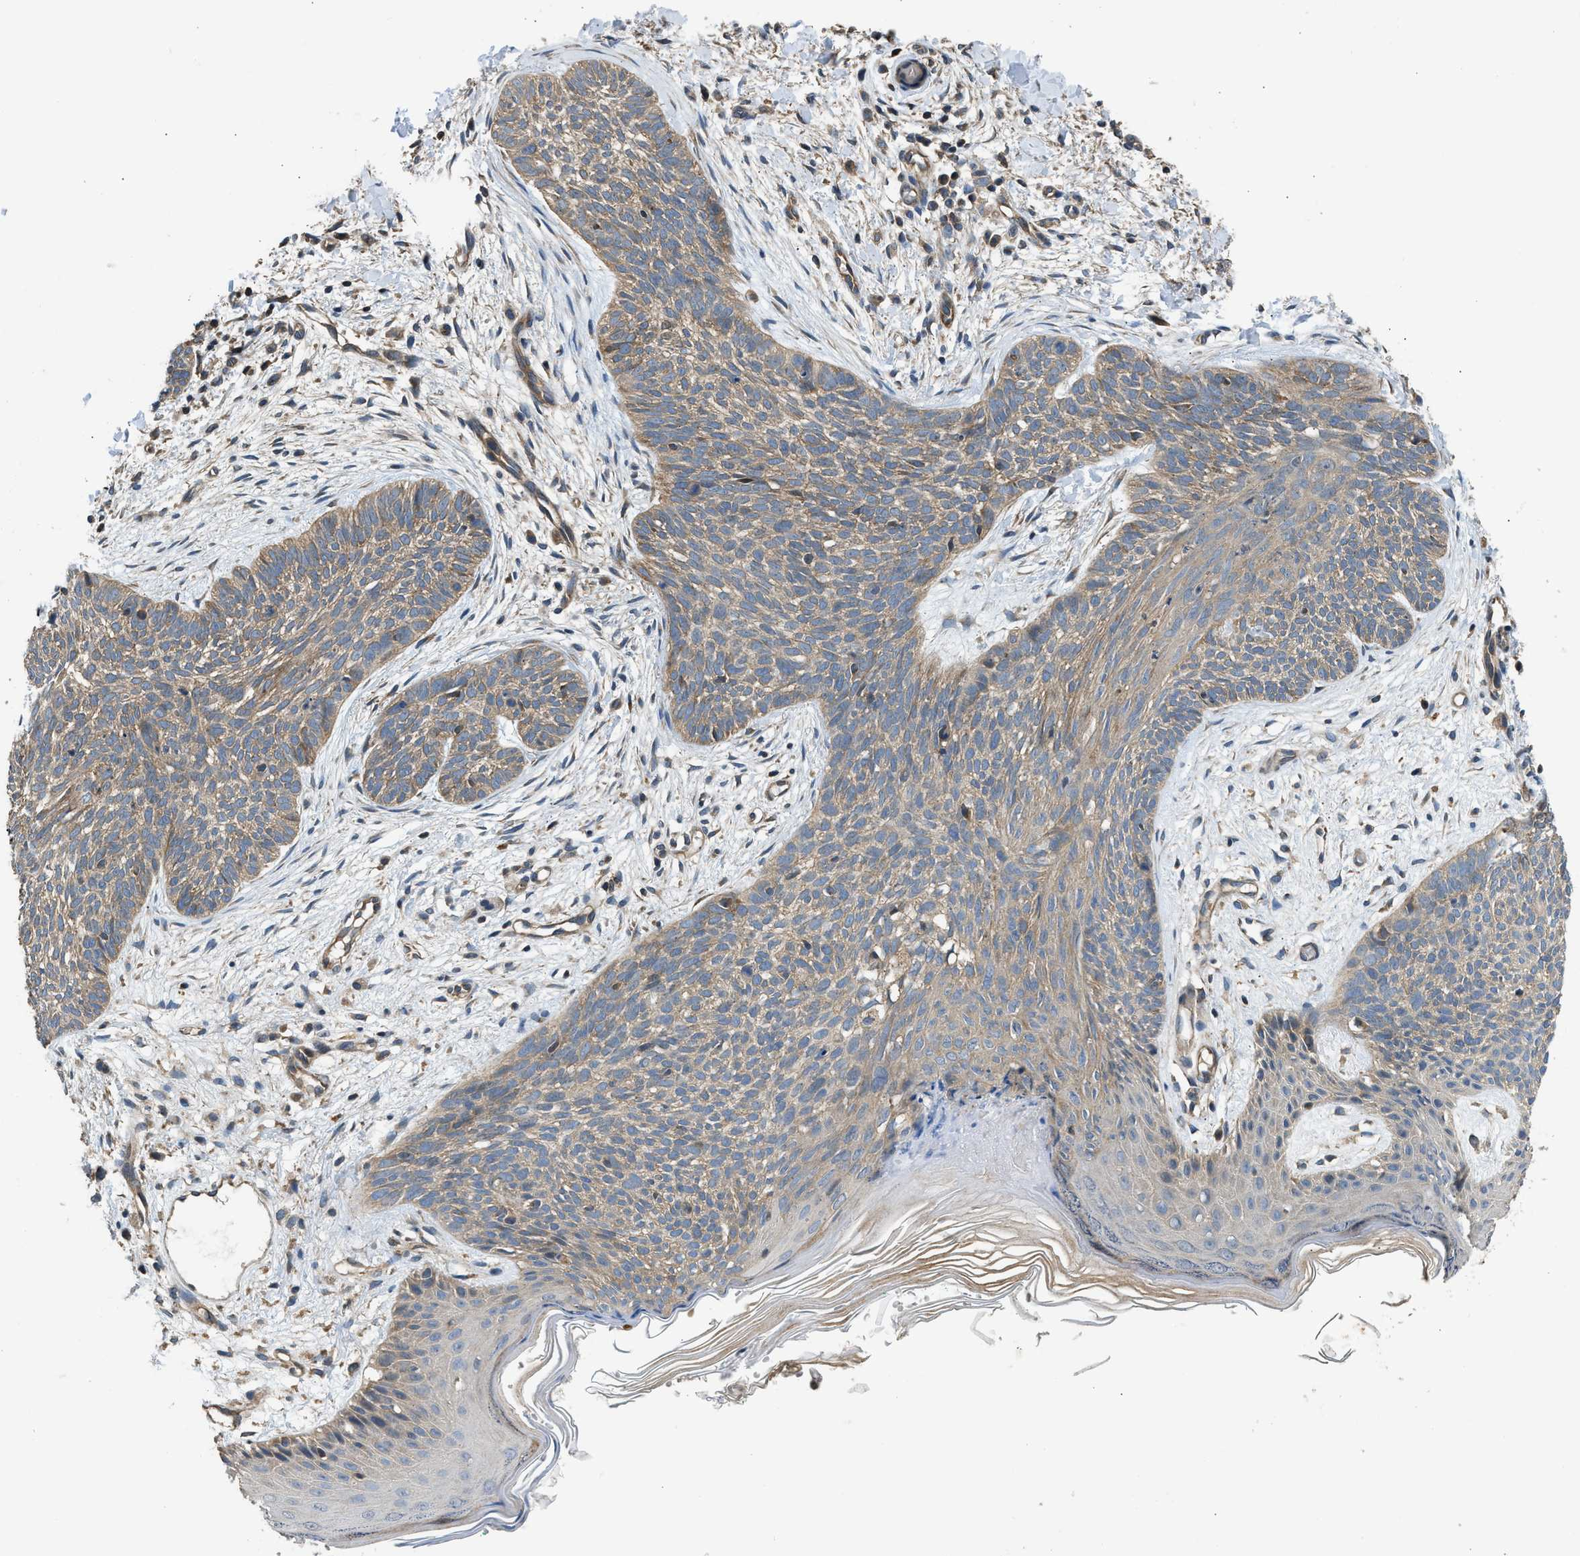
{"staining": {"intensity": "moderate", "quantity": ">75%", "location": "cytoplasmic/membranous"}, "tissue": "skin cancer", "cell_type": "Tumor cells", "image_type": "cancer", "snomed": [{"axis": "morphology", "description": "Basal cell carcinoma"}, {"axis": "topography", "description": "Skin"}], "caption": "Protein staining demonstrates moderate cytoplasmic/membranous expression in about >75% of tumor cells in skin cancer.", "gene": "IL3RA", "patient": {"sex": "female", "age": 59}}